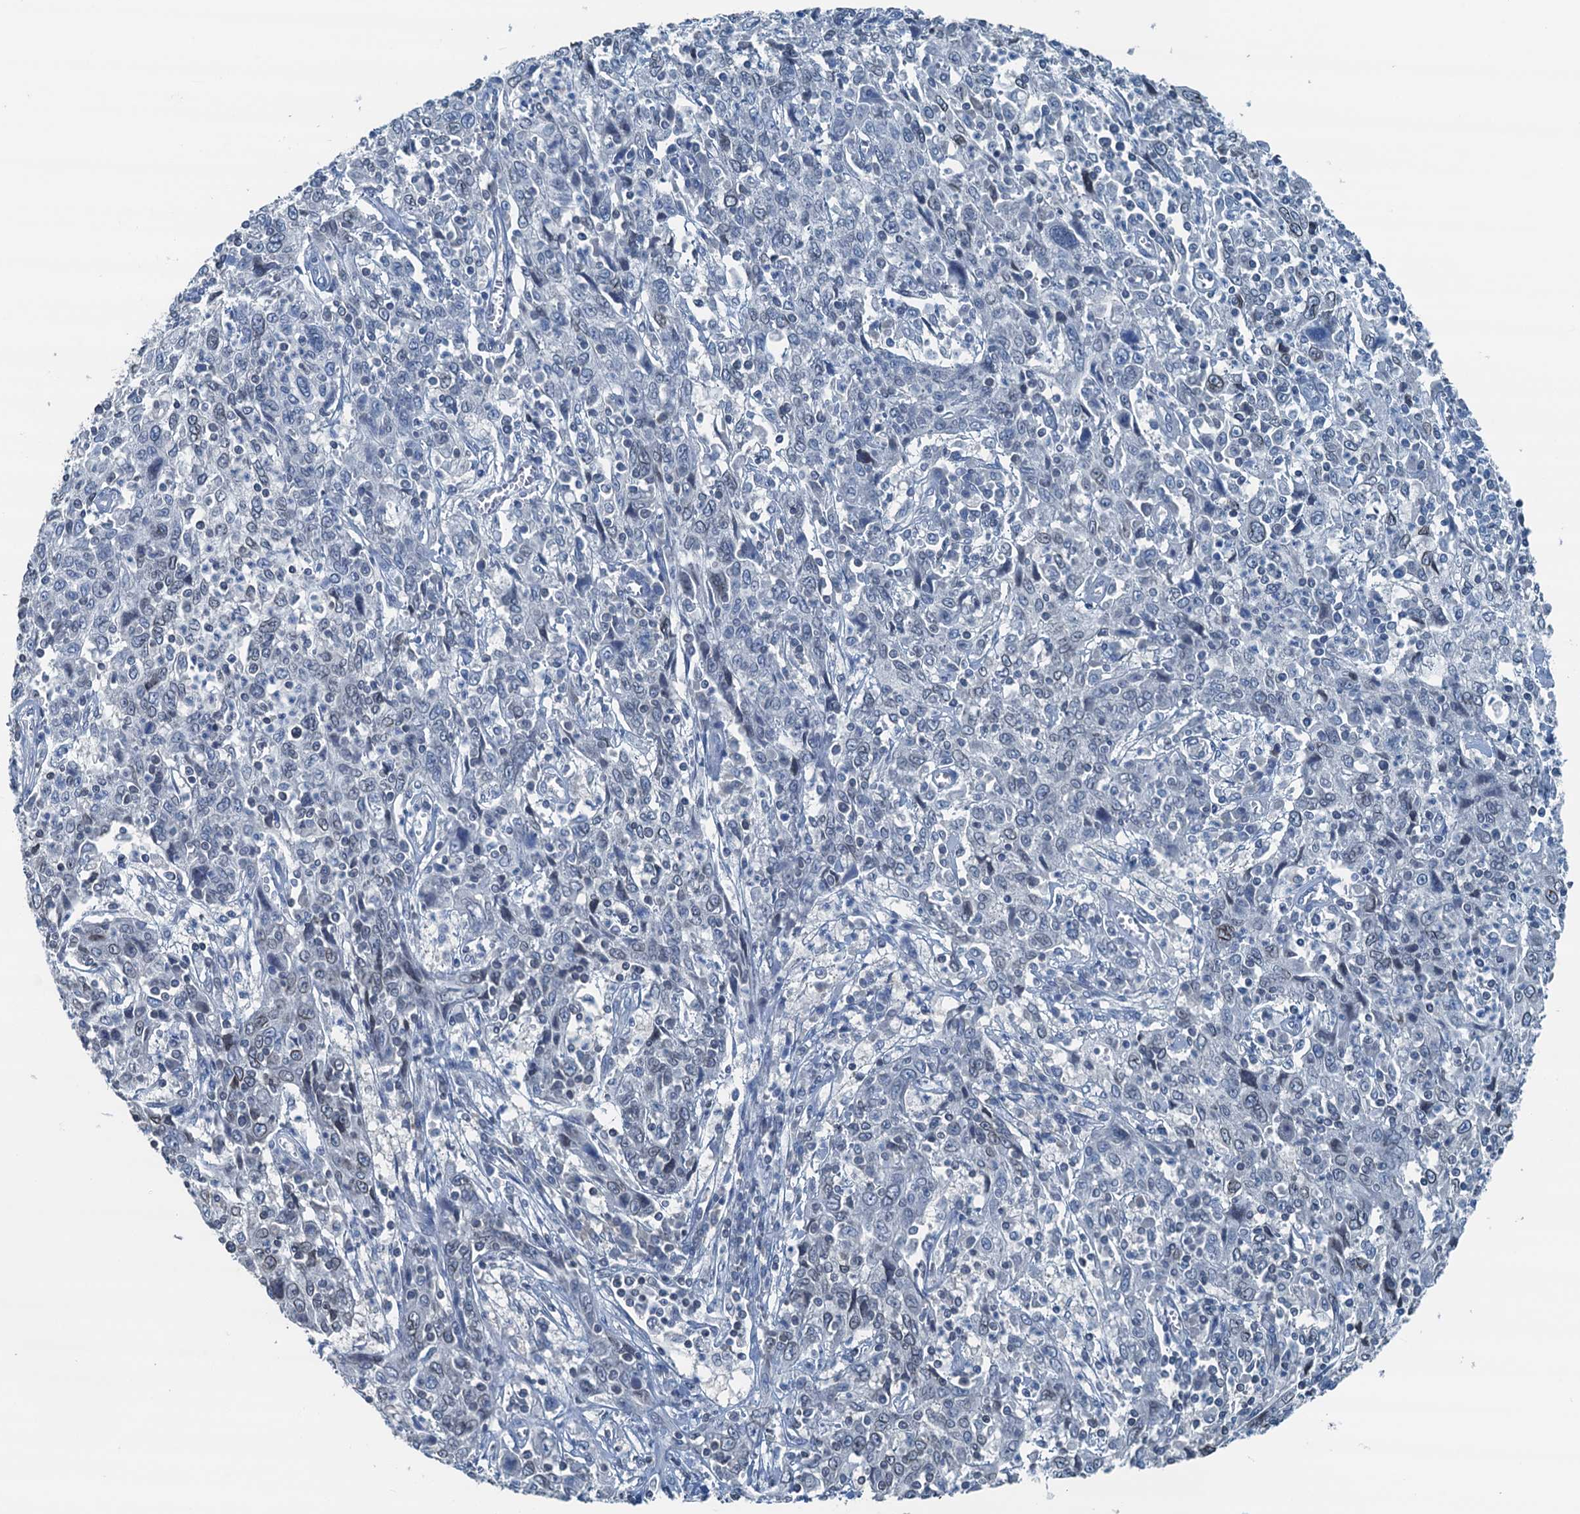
{"staining": {"intensity": "negative", "quantity": "none", "location": "none"}, "tissue": "cervical cancer", "cell_type": "Tumor cells", "image_type": "cancer", "snomed": [{"axis": "morphology", "description": "Squamous cell carcinoma, NOS"}, {"axis": "topography", "description": "Cervix"}], "caption": "Cervical cancer stained for a protein using IHC exhibits no expression tumor cells.", "gene": "C11orf54", "patient": {"sex": "female", "age": 46}}